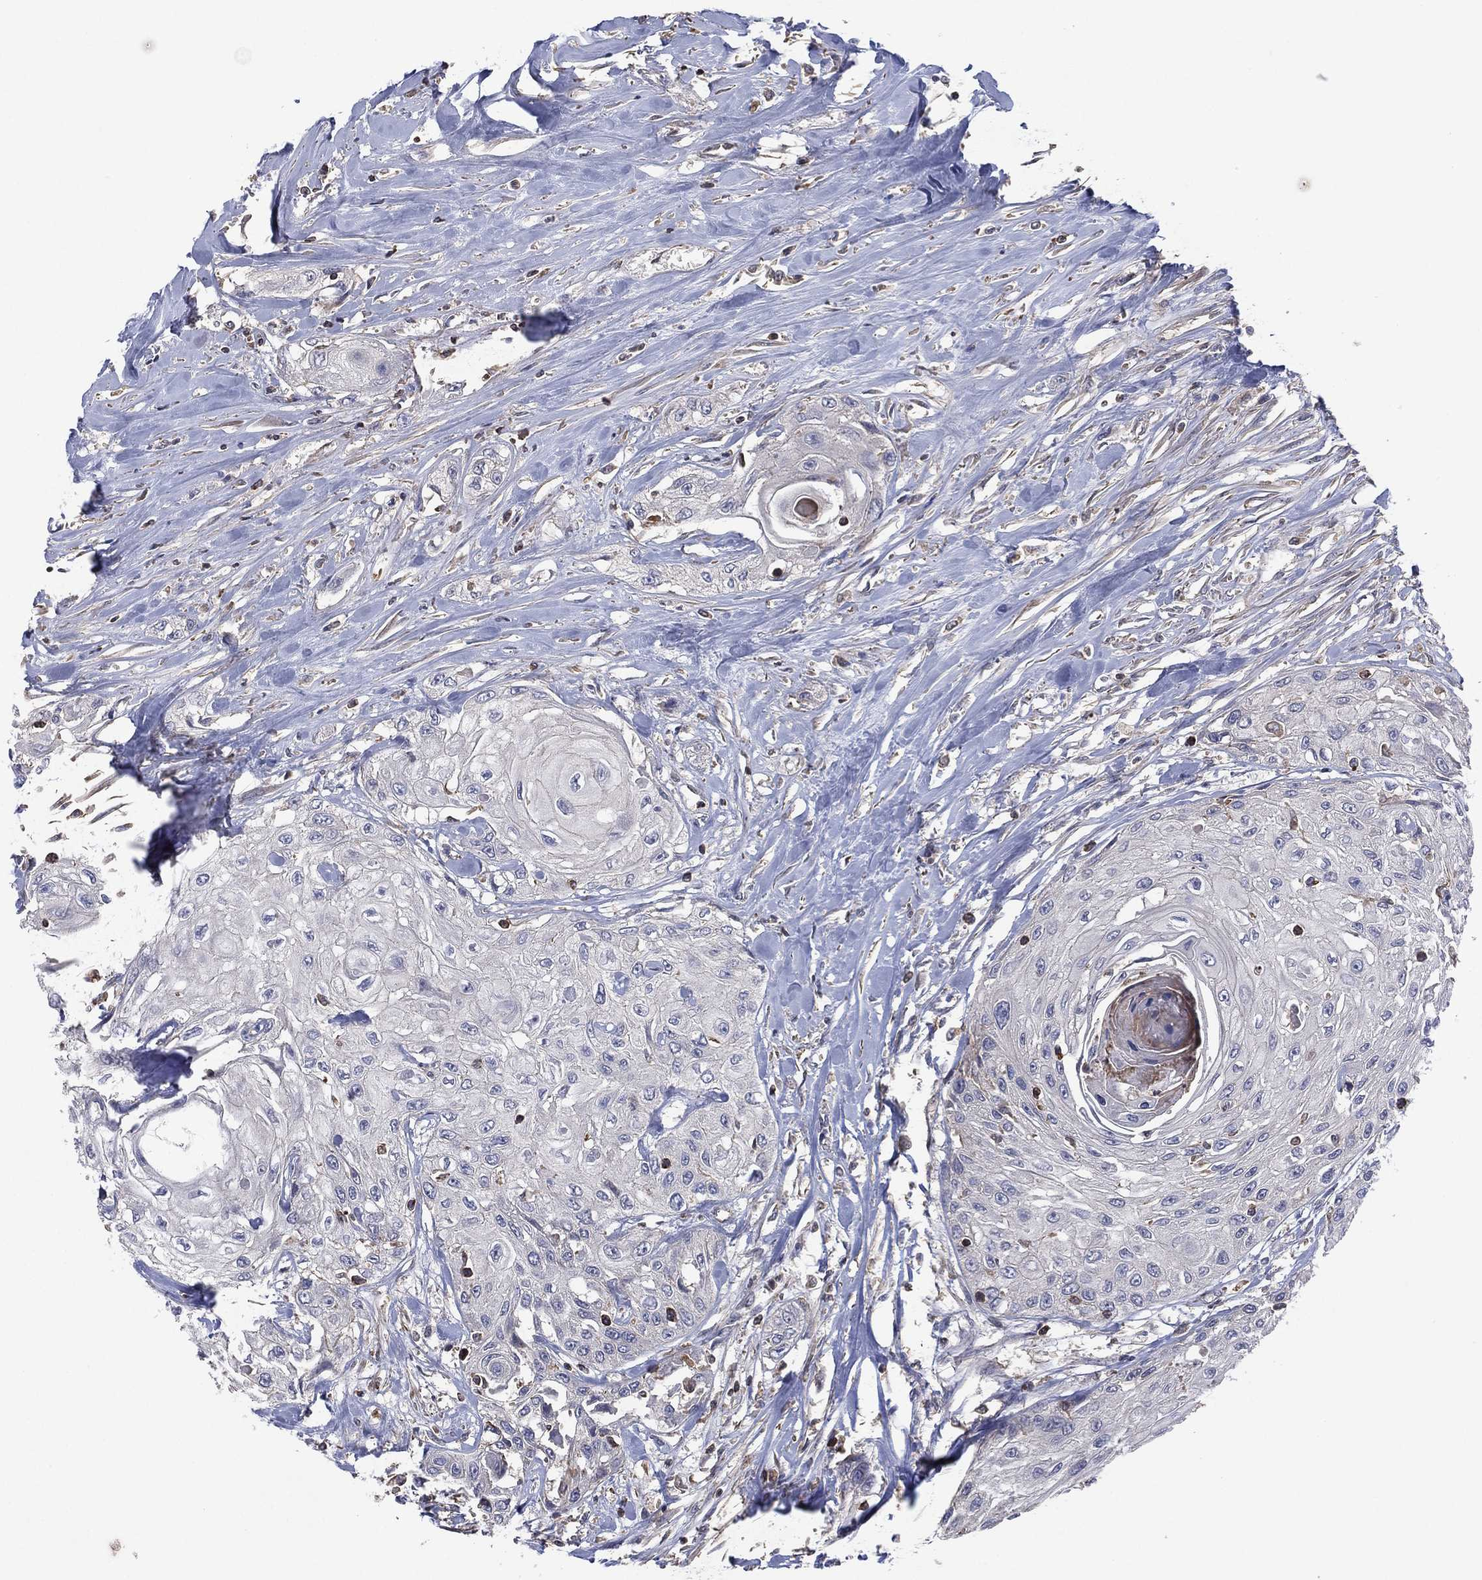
{"staining": {"intensity": "negative", "quantity": "none", "location": "none"}, "tissue": "head and neck cancer", "cell_type": "Tumor cells", "image_type": "cancer", "snomed": [{"axis": "morphology", "description": "Normal tissue, NOS"}, {"axis": "morphology", "description": "Squamous cell carcinoma, NOS"}, {"axis": "topography", "description": "Oral tissue"}, {"axis": "topography", "description": "Peripheral nerve tissue"}, {"axis": "topography", "description": "Head-Neck"}], "caption": "IHC micrograph of head and neck cancer stained for a protein (brown), which demonstrates no positivity in tumor cells.", "gene": "DOCK8", "patient": {"sex": "female", "age": 59}}